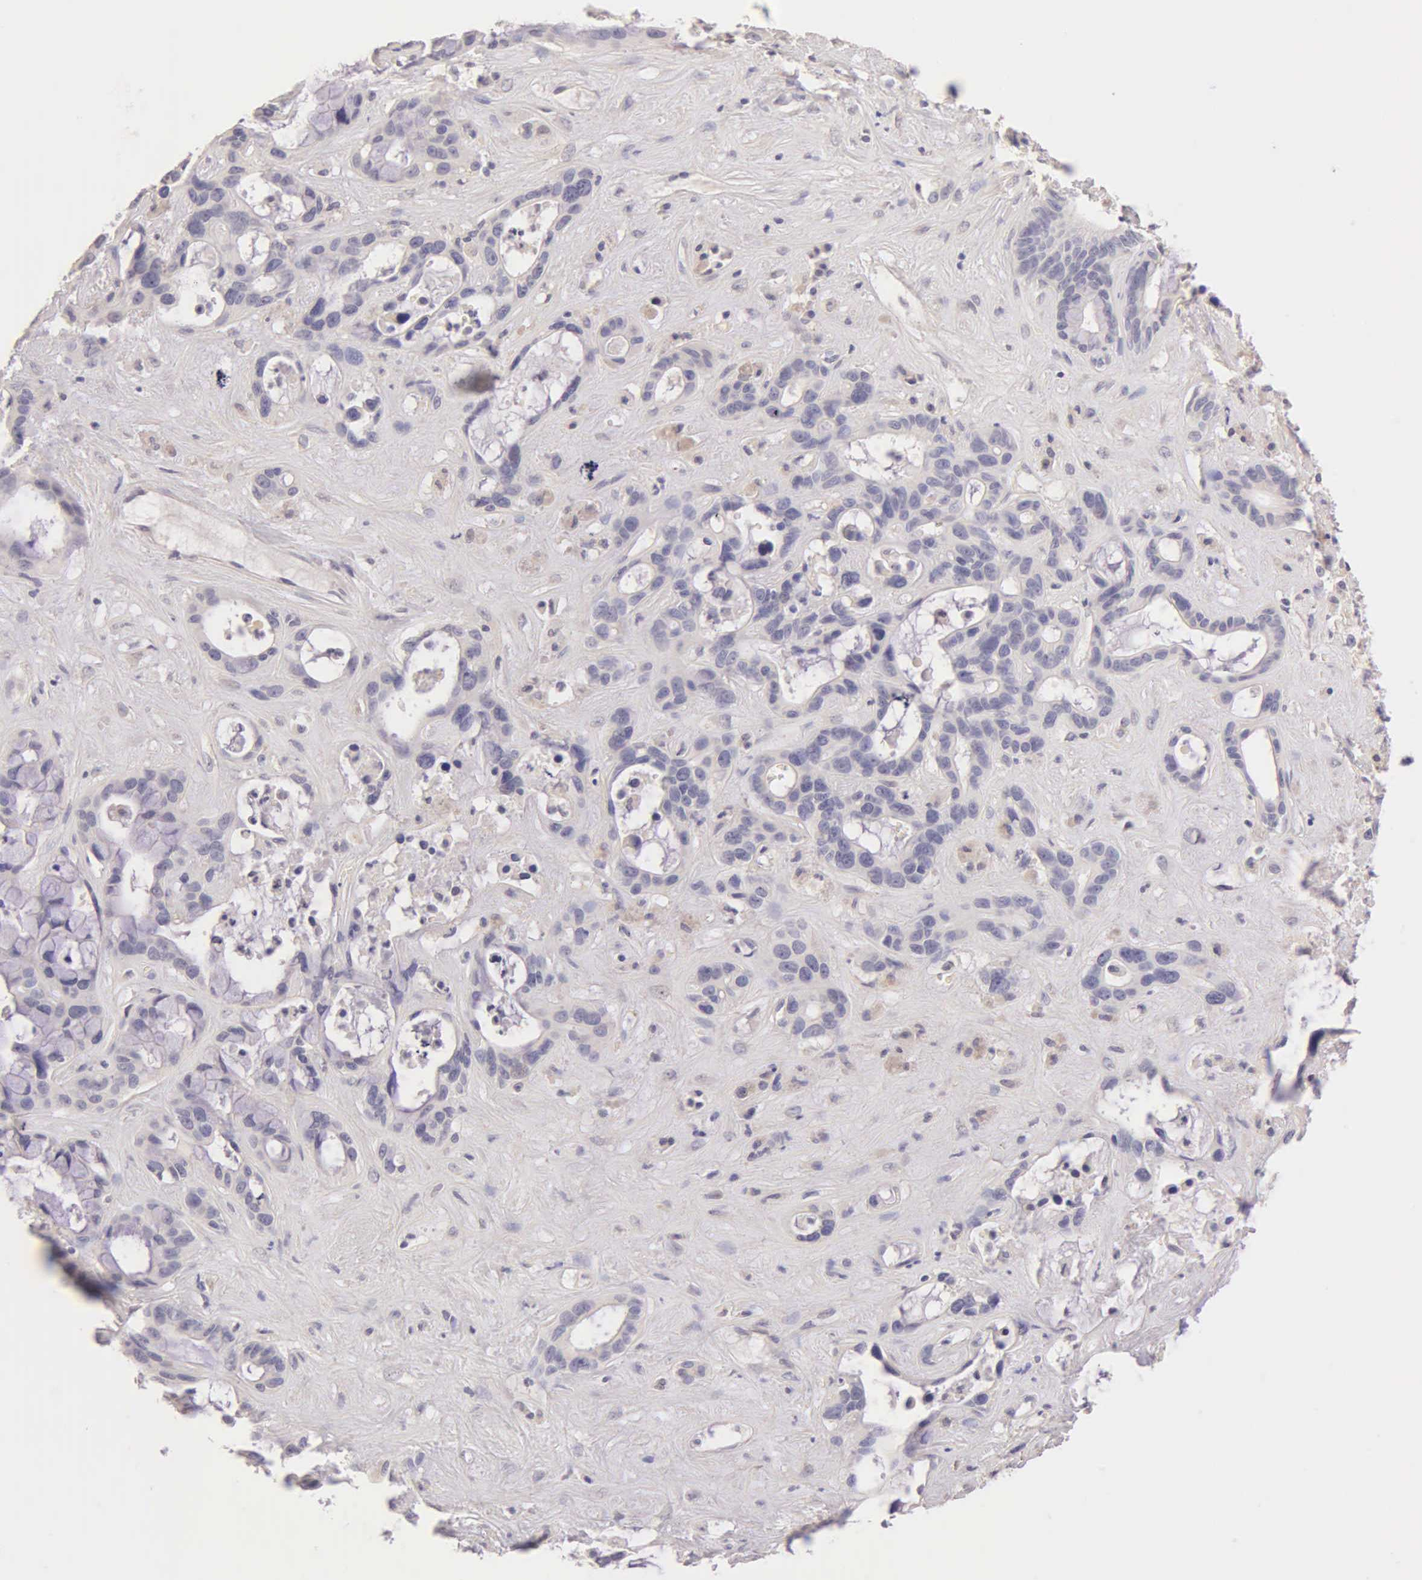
{"staining": {"intensity": "negative", "quantity": "none", "location": "none"}, "tissue": "liver cancer", "cell_type": "Tumor cells", "image_type": "cancer", "snomed": [{"axis": "morphology", "description": "Cholangiocarcinoma"}, {"axis": "topography", "description": "Liver"}], "caption": "Liver cancer stained for a protein using immunohistochemistry demonstrates no expression tumor cells.", "gene": "ESR1", "patient": {"sex": "female", "age": 65}}